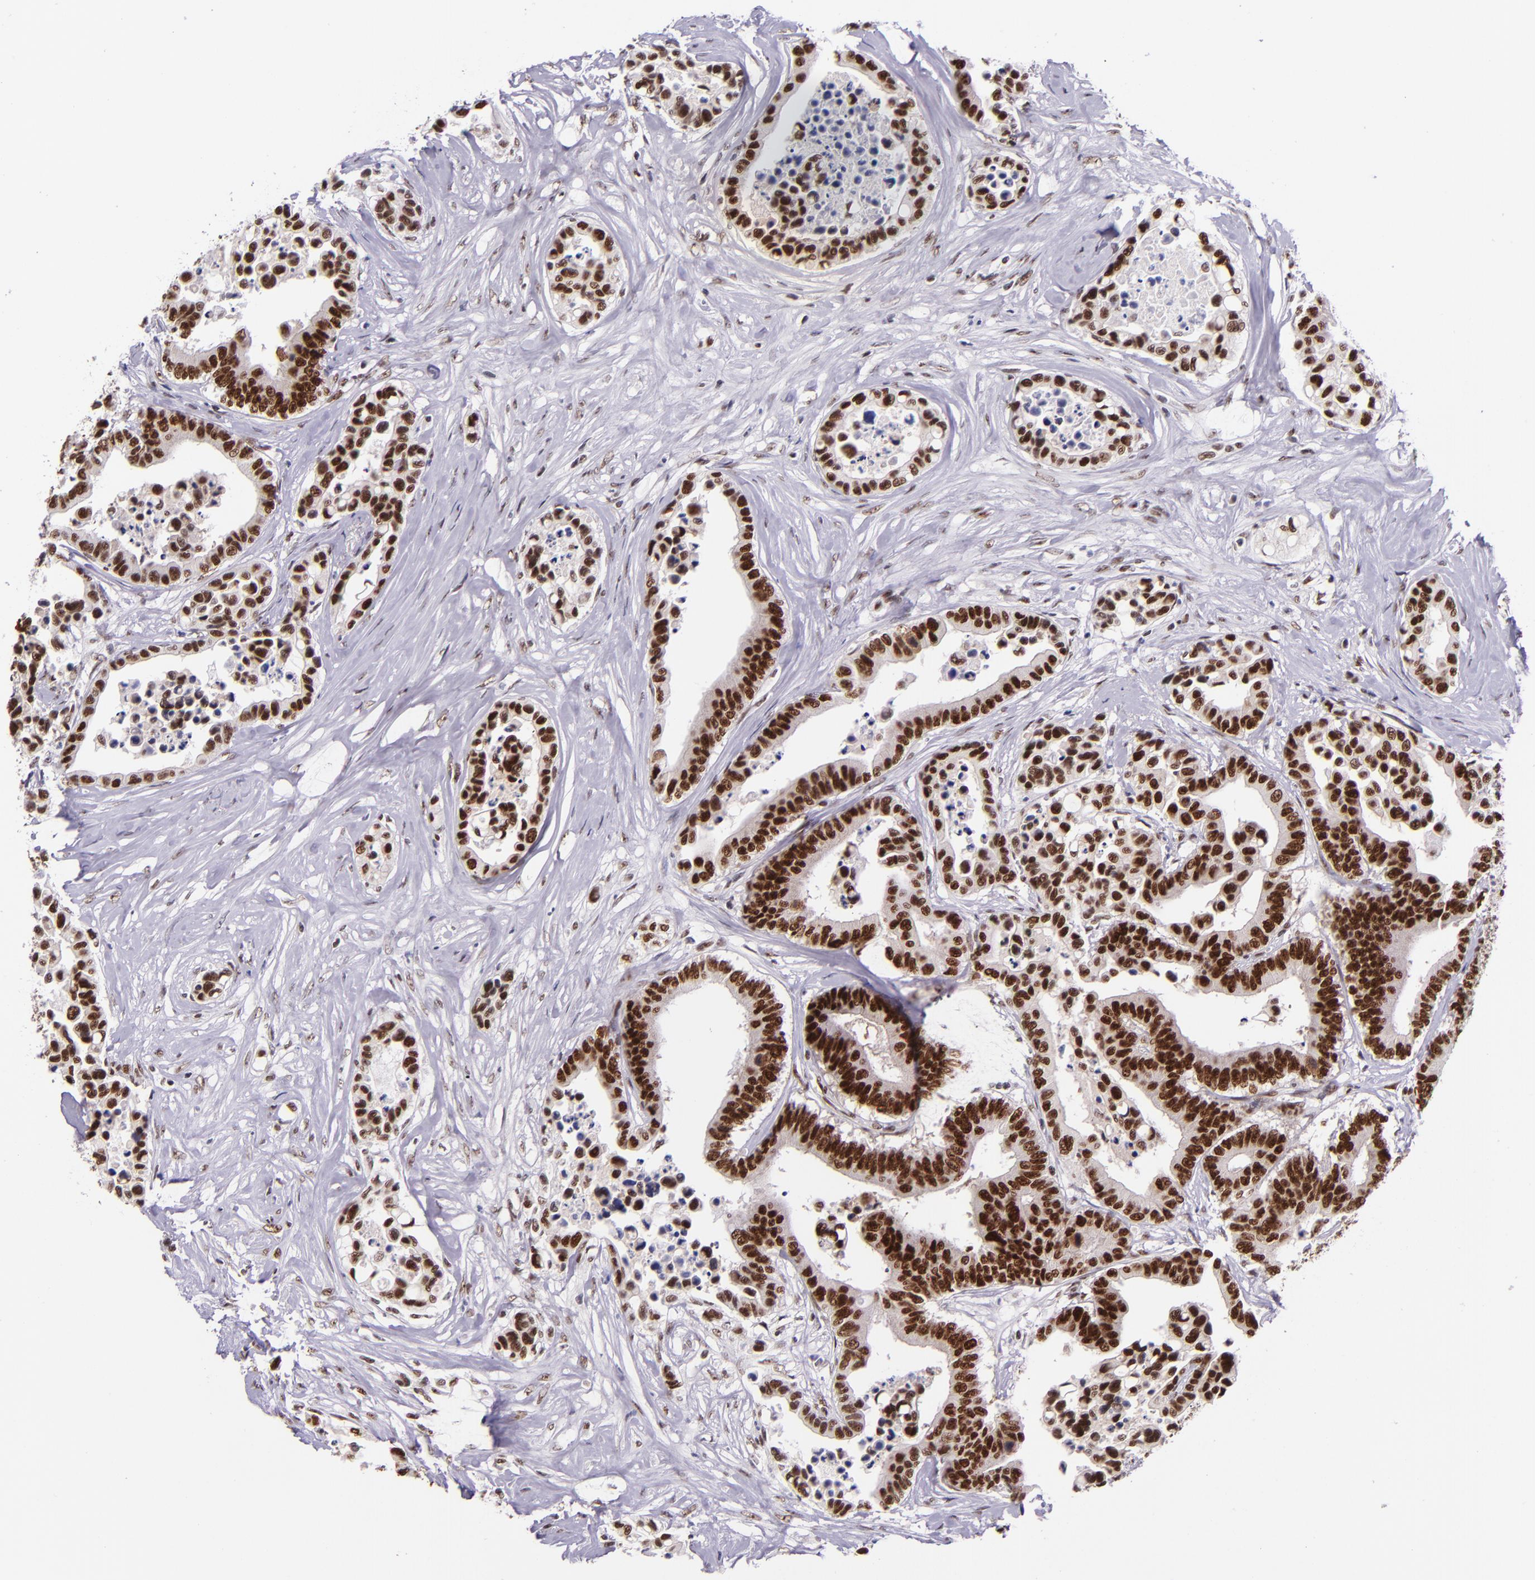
{"staining": {"intensity": "strong", "quantity": ">75%", "location": "nuclear"}, "tissue": "colorectal cancer", "cell_type": "Tumor cells", "image_type": "cancer", "snomed": [{"axis": "morphology", "description": "Adenocarcinoma, NOS"}, {"axis": "topography", "description": "Colon"}], "caption": "About >75% of tumor cells in adenocarcinoma (colorectal) demonstrate strong nuclear protein positivity as visualized by brown immunohistochemical staining.", "gene": "GPKOW", "patient": {"sex": "male", "age": 82}}